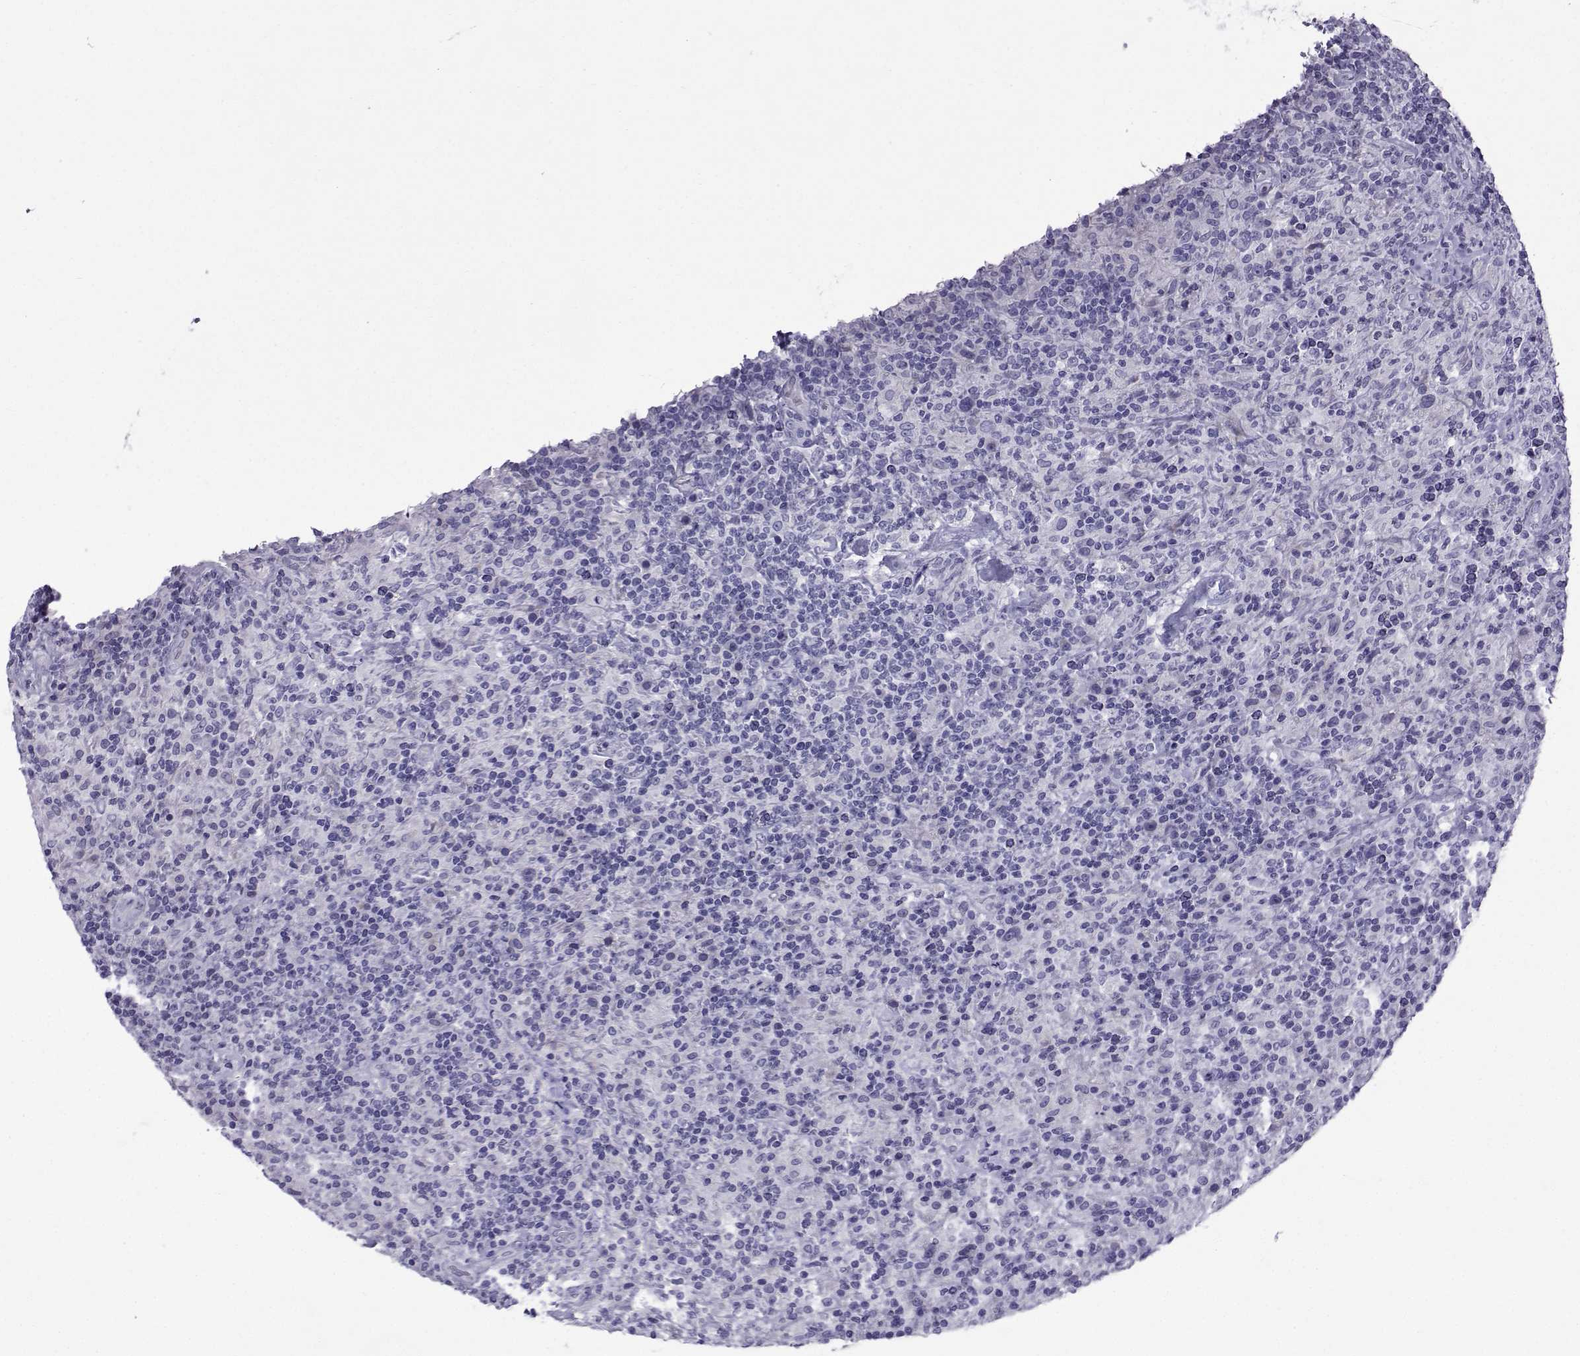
{"staining": {"intensity": "negative", "quantity": "none", "location": "none"}, "tissue": "lymphoma", "cell_type": "Tumor cells", "image_type": "cancer", "snomed": [{"axis": "morphology", "description": "Hodgkin's disease, NOS"}, {"axis": "topography", "description": "Lymph node"}], "caption": "Tumor cells are negative for protein expression in human lymphoma. (Brightfield microscopy of DAB (3,3'-diaminobenzidine) immunohistochemistry (IHC) at high magnification).", "gene": "CRYBB1", "patient": {"sex": "male", "age": 70}}